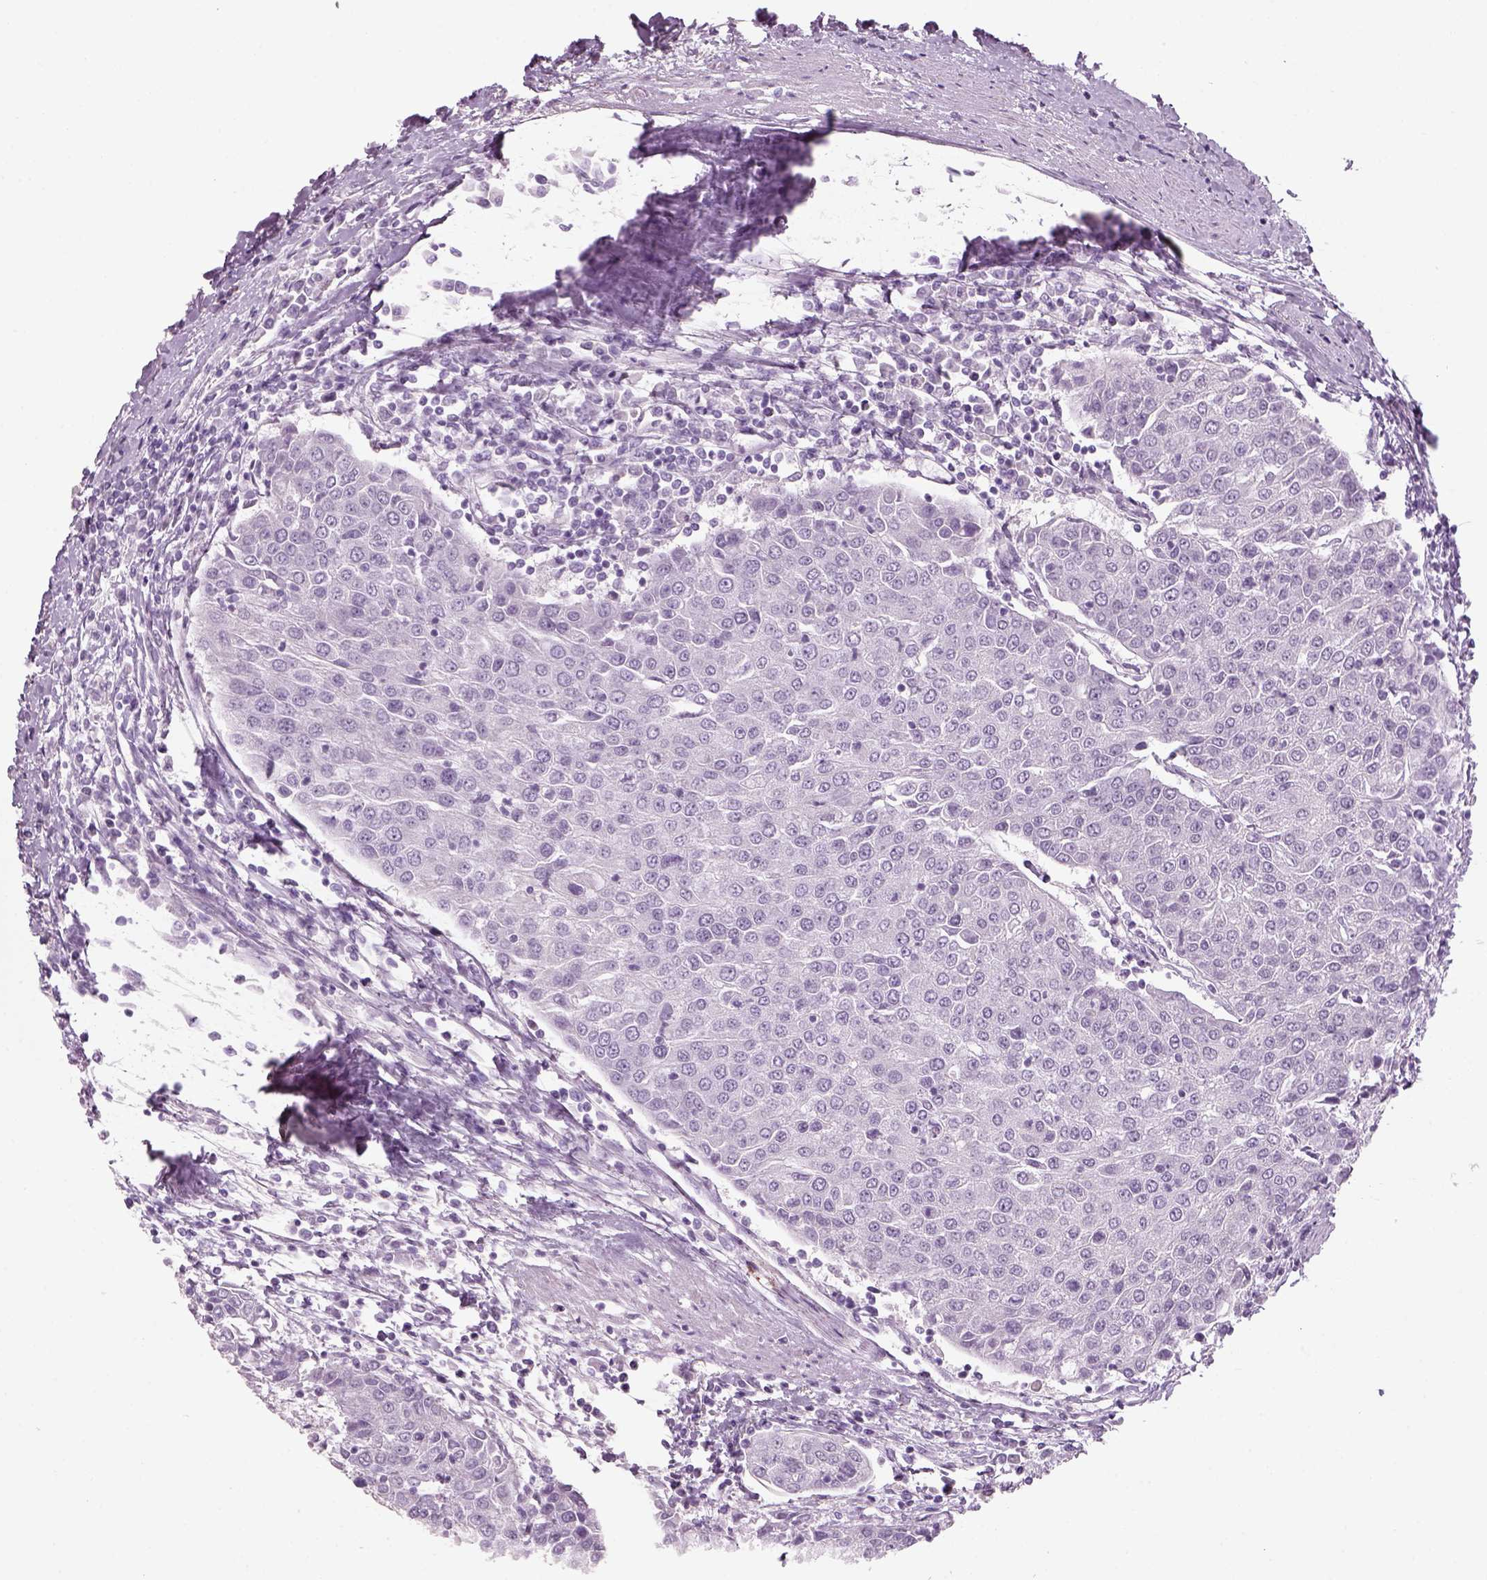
{"staining": {"intensity": "negative", "quantity": "none", "location": "none"}, "tissue": "urothelial cancer", "cell_type": "Tumor cells", "image_type": "cancer", "snomed": [{"axis": "morphology", "description": "Urothelial carcinoma, High grade"}, {"axis": "topography", "description": "Urinary bladder"}], "caption": "An immunohistochemistry image of urothelial cancer is shown. There is no staining in tumor cells of urothelial cancer.", "gene": "SLC6A2", "patient": {"sex": "female", "age": 85}}